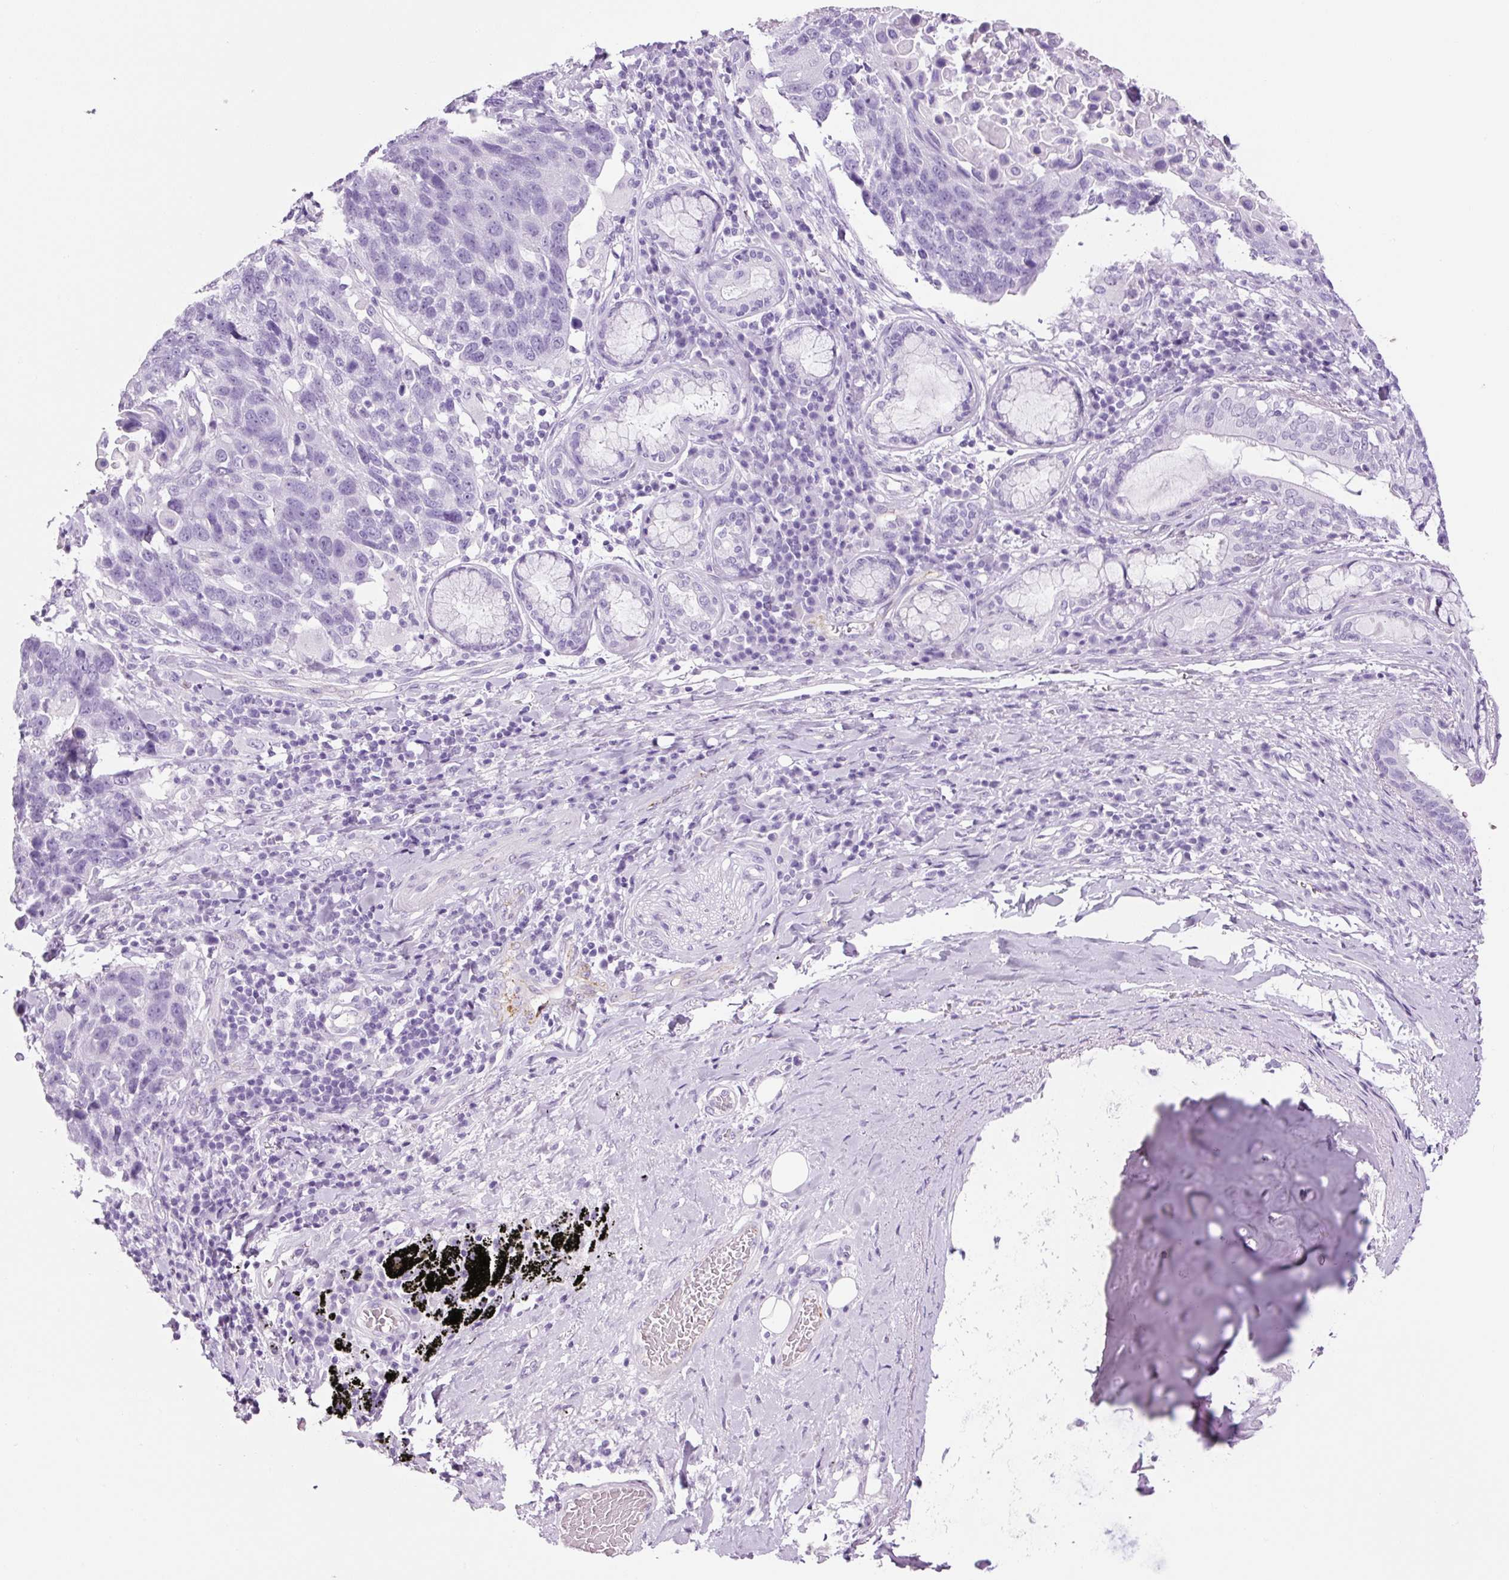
{"staining": {"intensity": "negative", "quantity": "none", "location": "none"}, "tissue": "lung cancer", "cell_type": "Tumor cells", "image_type": "cancer", "snomed": [{"axis": "morphology", "description": "Squamous cell carcinoma, NOS"}, {"axis": "topography", "description": "Lung"}], "caption": "Tumor cells are negative for brown protein staining in lung cancer.", "gene": "ADSS1", "patient": {"sex": "male", "age": 66}}